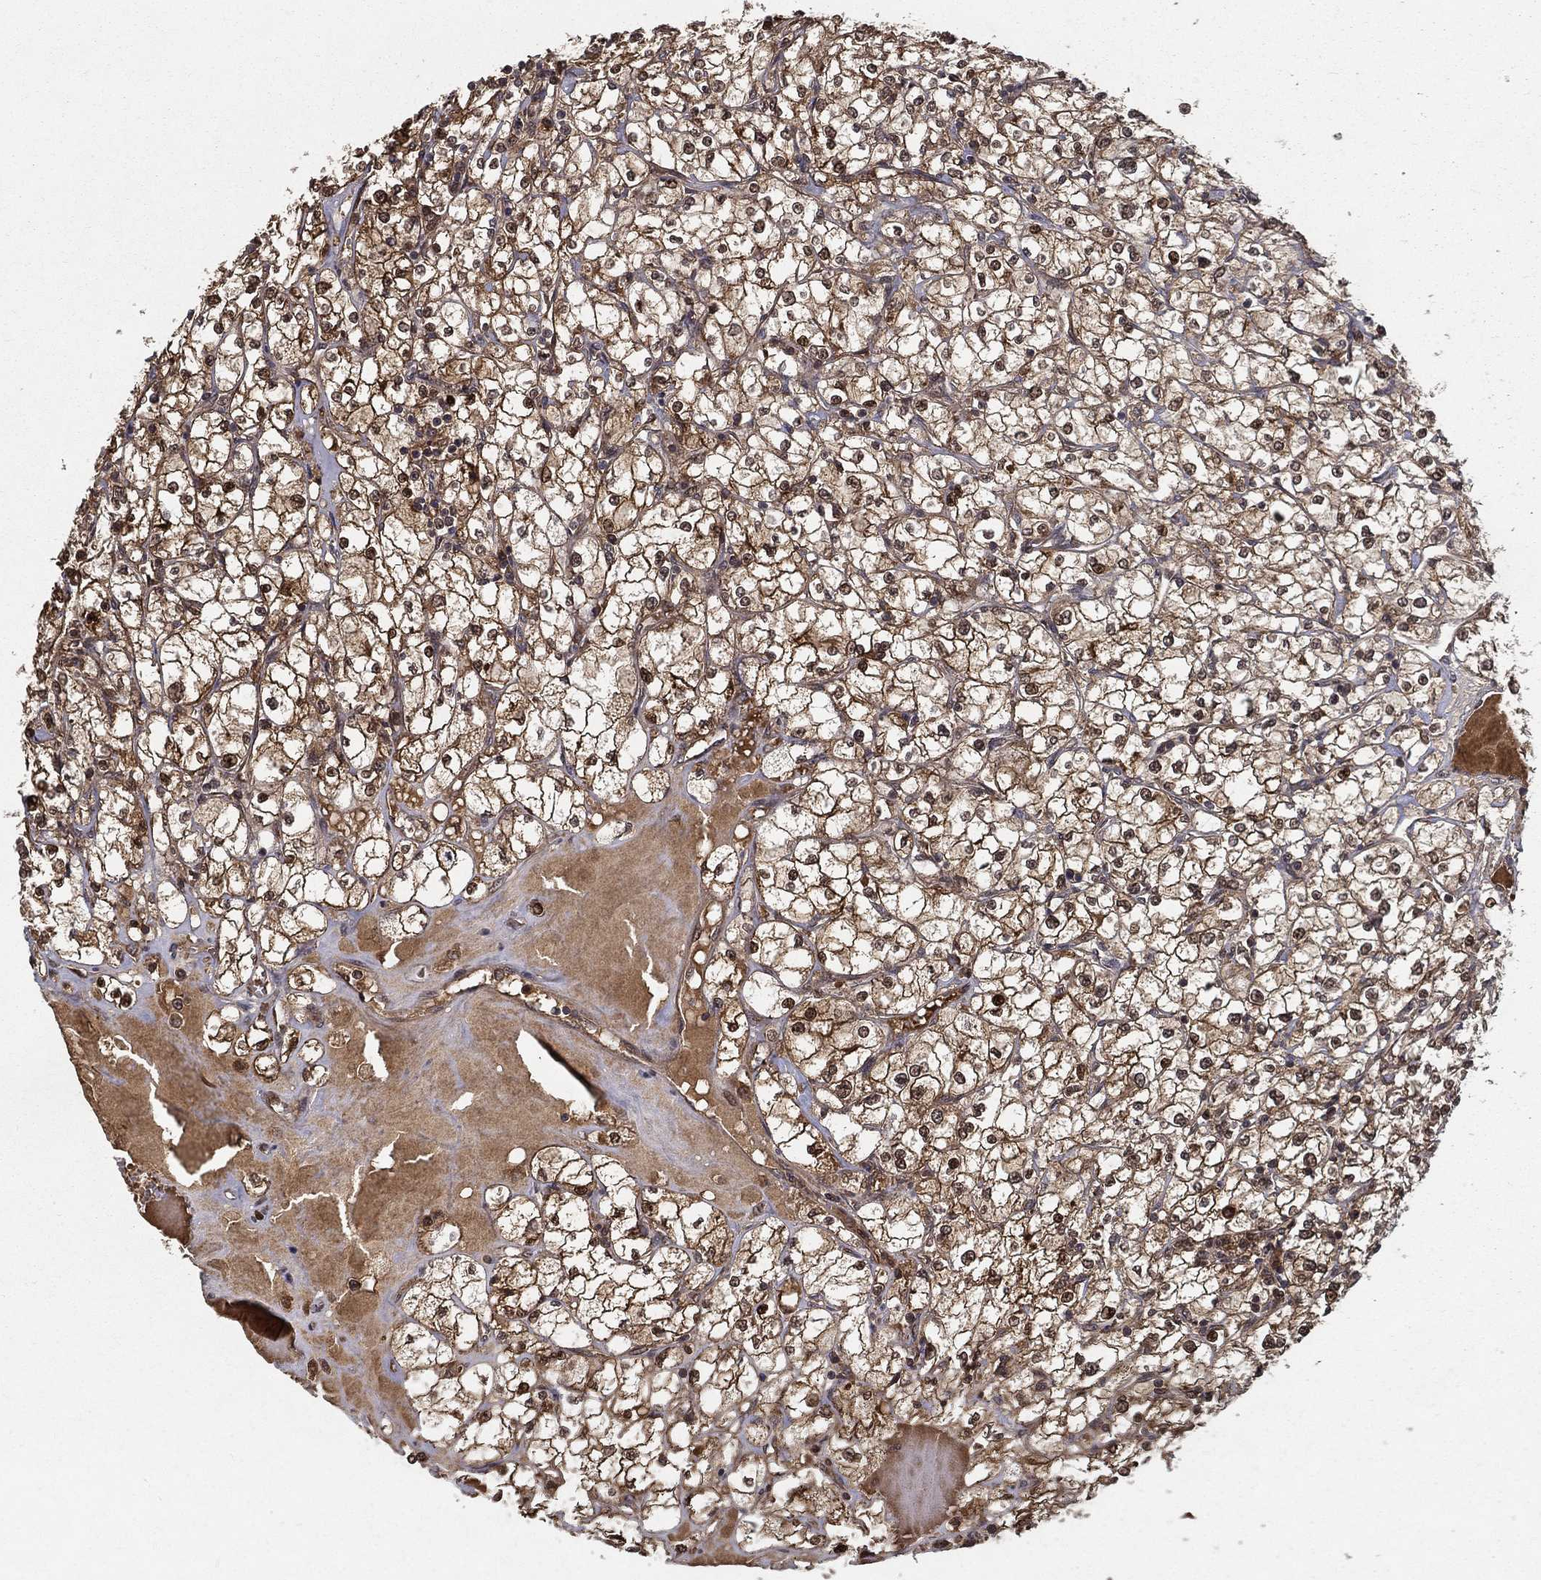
{"staining": {"intensity": "strong", "quantity": "25%-75%", "location": "cytoplasmic/membranous,nuclear"}, "tissue": "renal cancer", "cell_type": "Tumor cells", "image_type": "cancer", "snomed": [{"axis": "morphology", "description": "Adenocarcinoma, NOS"}, {"axis": "topography", "description": "Kidney"}], "caption": "This image shows immunohistochemistry staining of renal adenocarcinoma, with high strong cytoplasmic/membranous and nuclear staining in about 25%-75% of tumor cells.", "gene": "SLC6A6", "patient": {"sex": "male", "age": 67}}